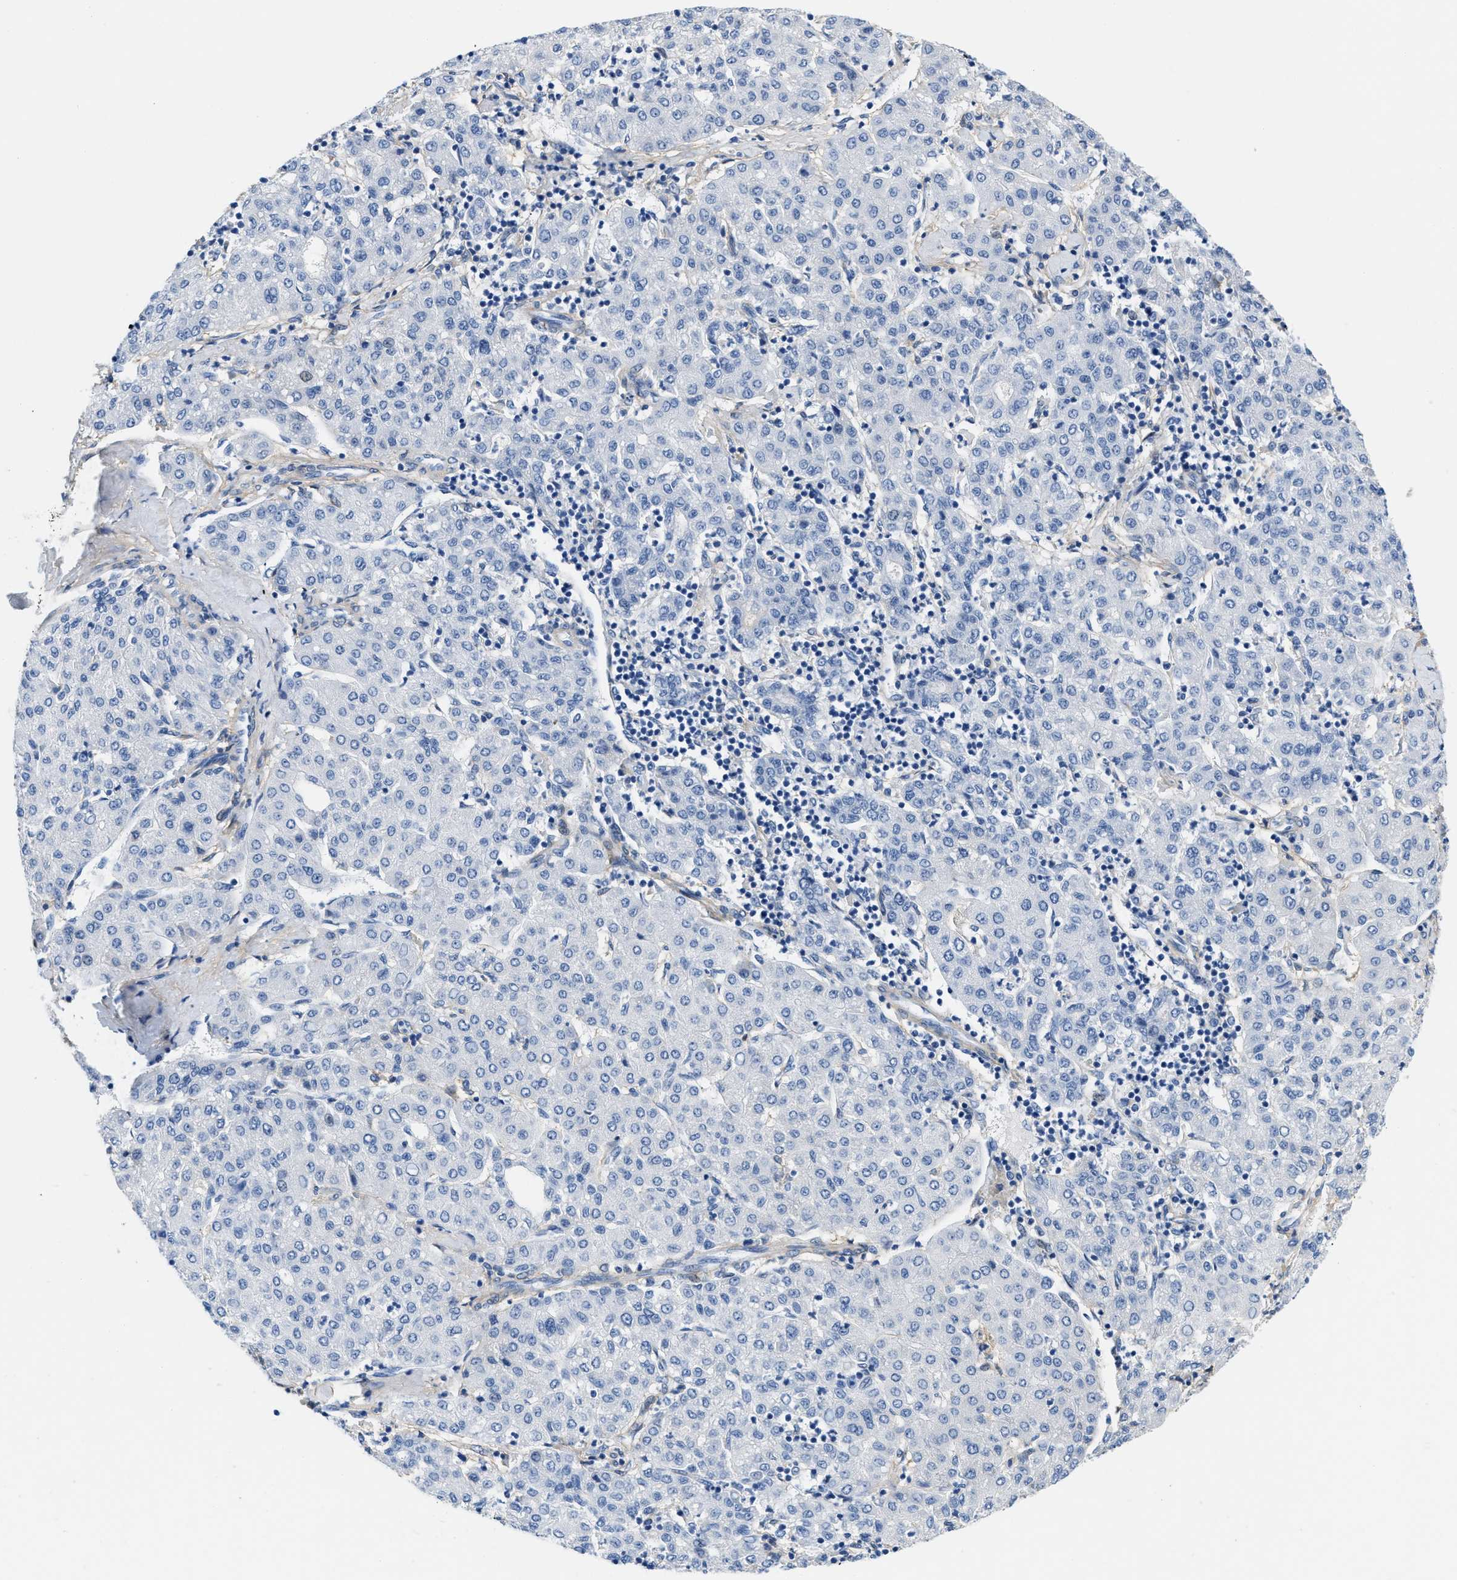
{"staining": {"intensity": "negative", "quantity": "none", "location": "none"}, "tissue": "liver cancer", "cell_type": "Tumor cells", "image_type": "cancer", "snomed": [{"axis": "morphology", "description": "Carcinoma, Hepatocellular, NOS"}, {"axis": "topography", "description": "Liver"}], "caption": "DAB immunohistochemical staining of human liver cancer (hepatocellular carcinoma) displays no significant staining in tumor cells. The staining is performed using DAB (3,3'-diaminobenzidine) brown chromogen with nuclei counter-stained in using hematoxylin.", "gene": "PDGFRB", "patient": {"sex": "male", "age": 65}}